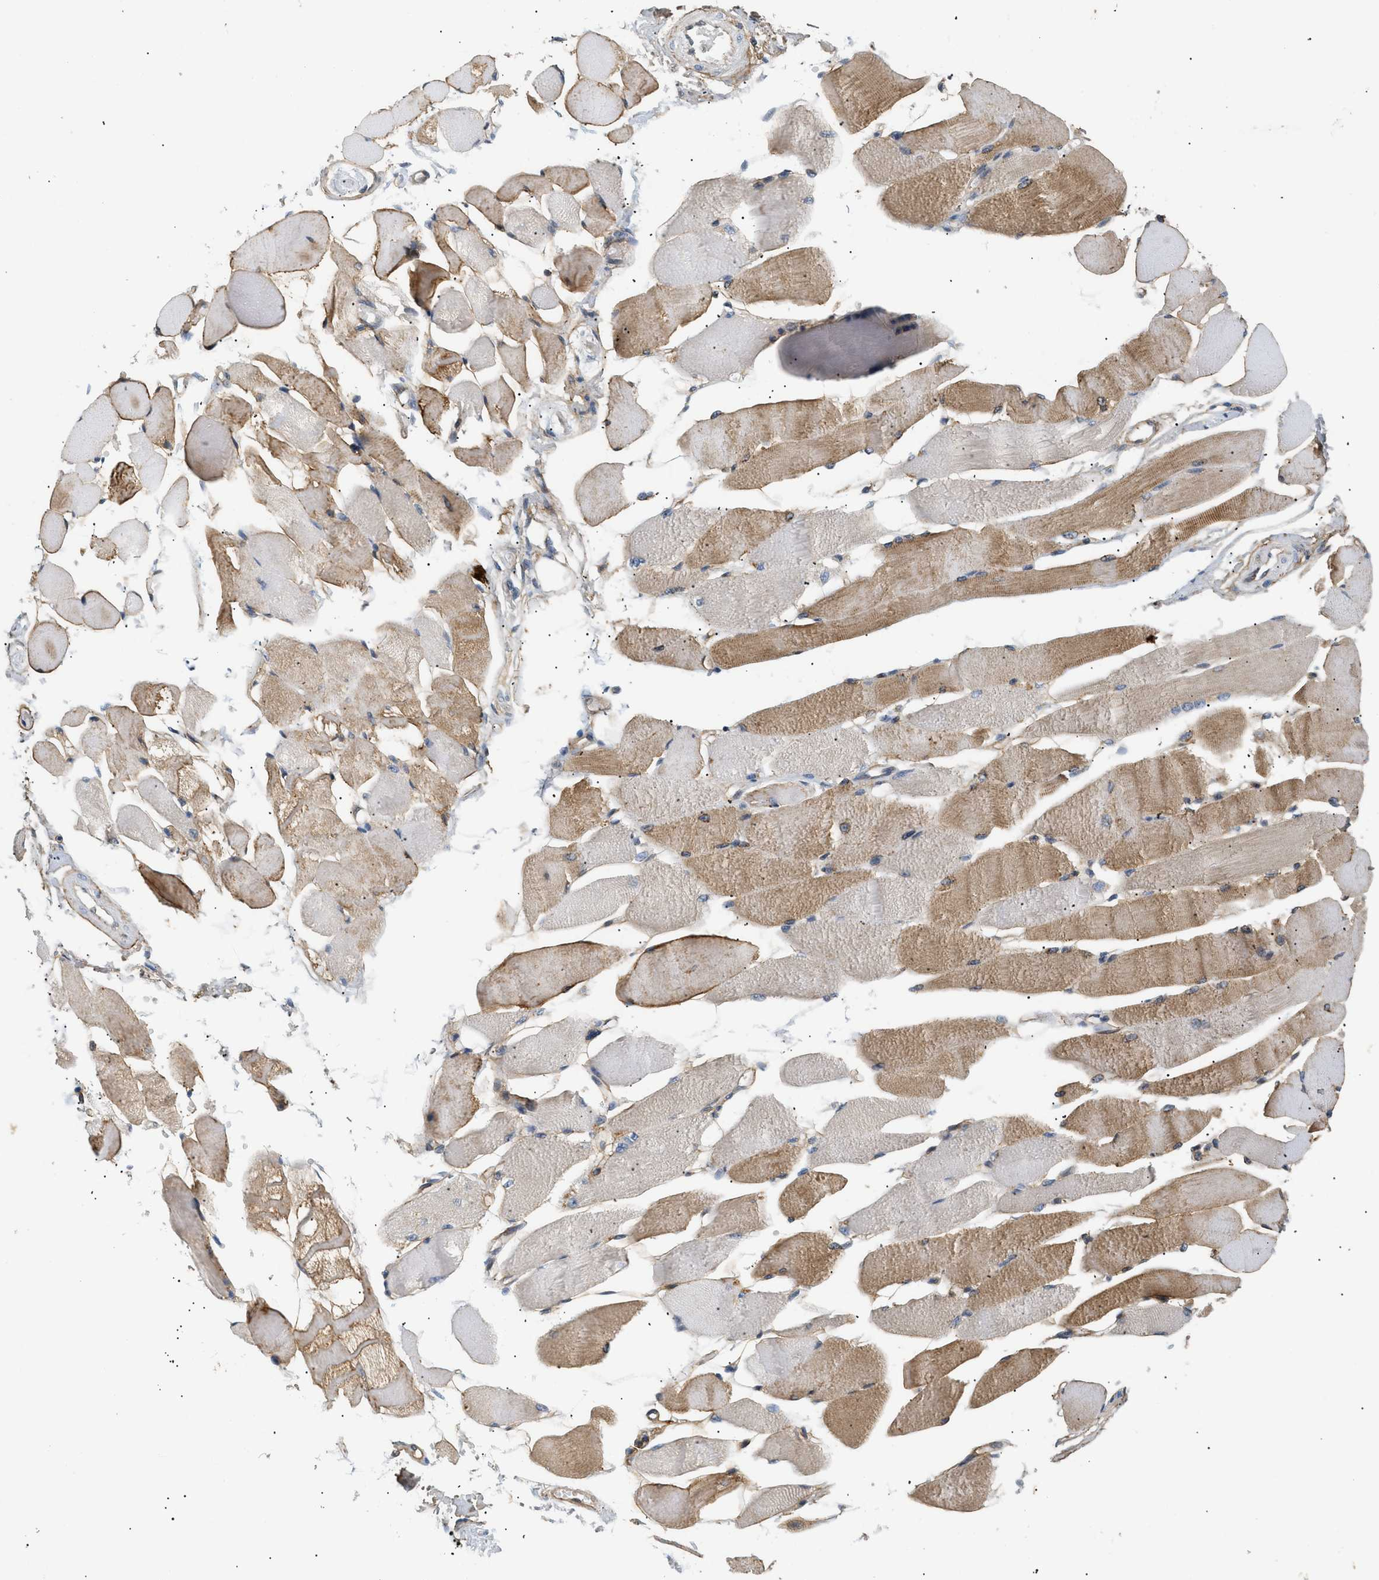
{"staining": {"intensity": "moderate", "quantity": "25%-75%", "location": "cytoplasmic/membranous"}, "tissue": "skeletal muscle", "cell_type": "Myocytes", "image_type": "normal", "snomed": [{"axis": "morphology", "description": "Normal tissue, NOS"}, {"axis": "topography", "description": "Skeletal muscle"}, {"axis": "topography", "description": "Peripheral nerve tissue"}], "caption": "Normal skeletal muscle shows moderate cytoplasmic/membranous staining in approximately 25%-75% of myocytes, visualized by immunohistochemistry. (IHC, brightfield microscopy, high magnification).", "gene": "FARS2", "patient": {"sex": "female", "age": 84}}